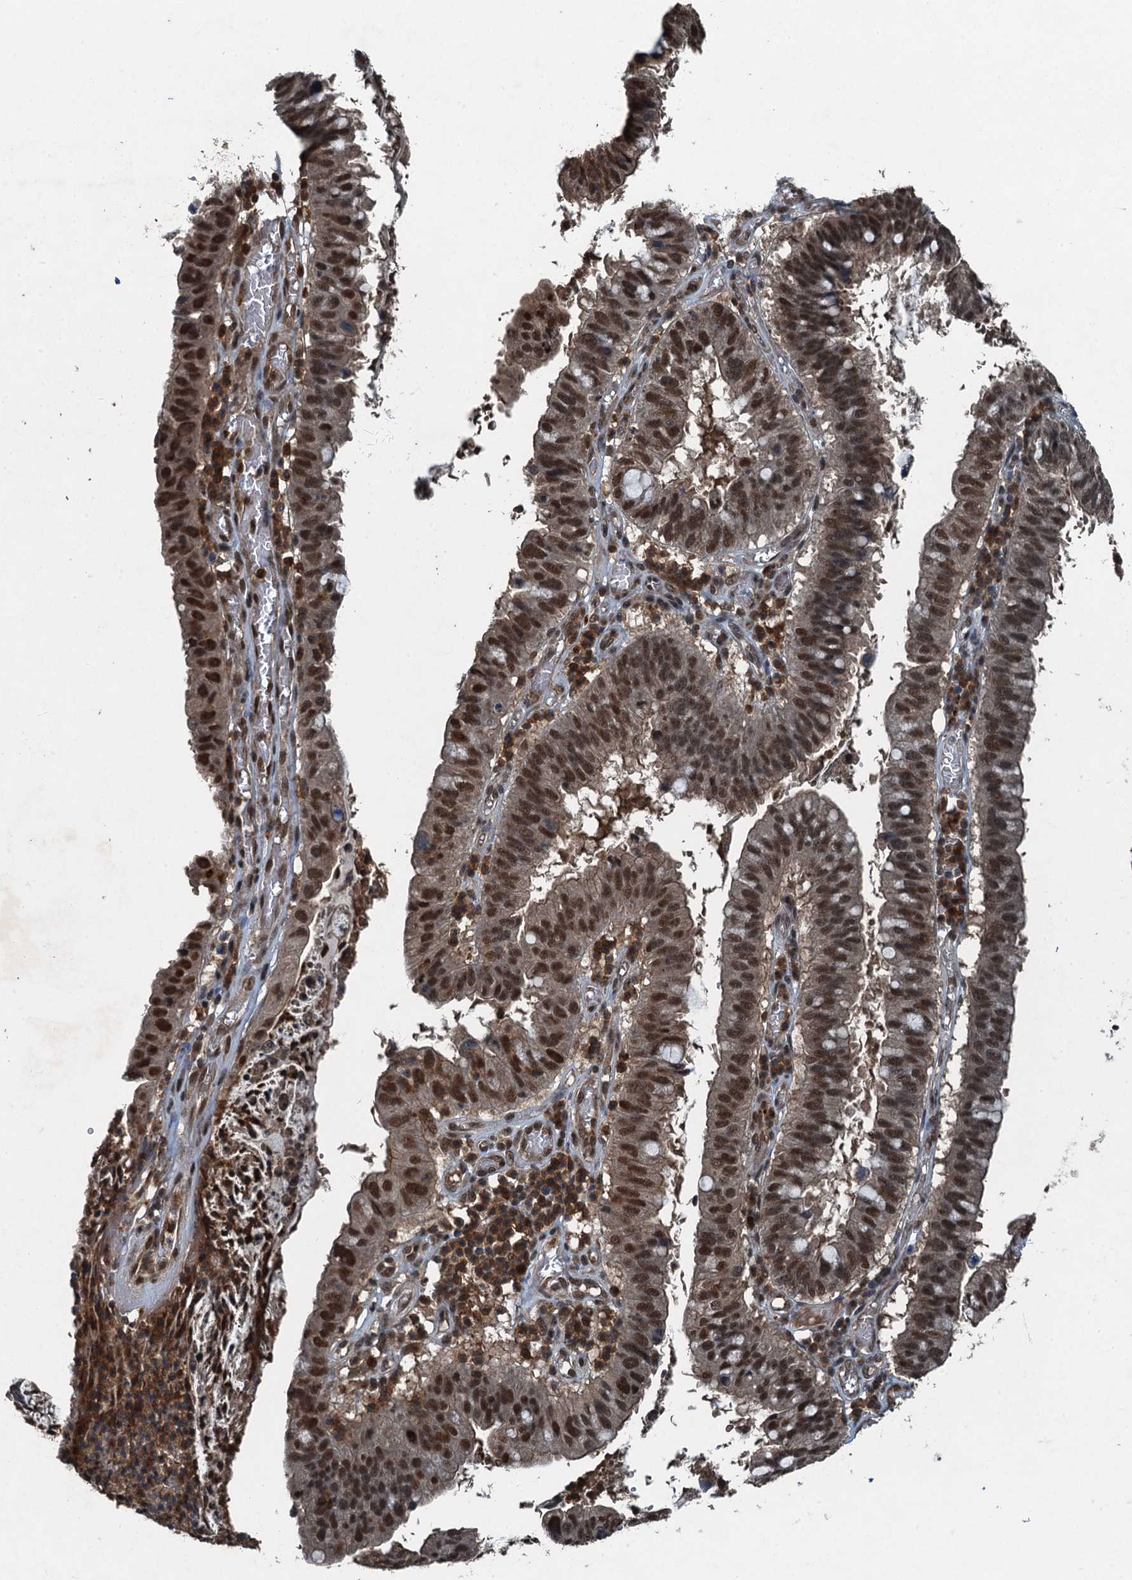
{"staining": {"intensity": "strong", "quantity": ">75%", "location": "nuclear"}, "tissue": "stomach cancer", "cell_type": "Tumor cells", "image_type": "cancer", "snomed": [{"axis": "morphology", "description": "Adenocarcinoma, NOS"}, {"axis": "topography", "description": "Stomach"}], "caption": "Tumor cells show high levels of strong nuclear staining in about >75% of cells in human adenocarcinoma (stomach). Immunohistochemistry stains the protein in brown and the nuclei are stained blue.", "gene": "UBXN6", "patient": {"sex": "male", "age": 59}}